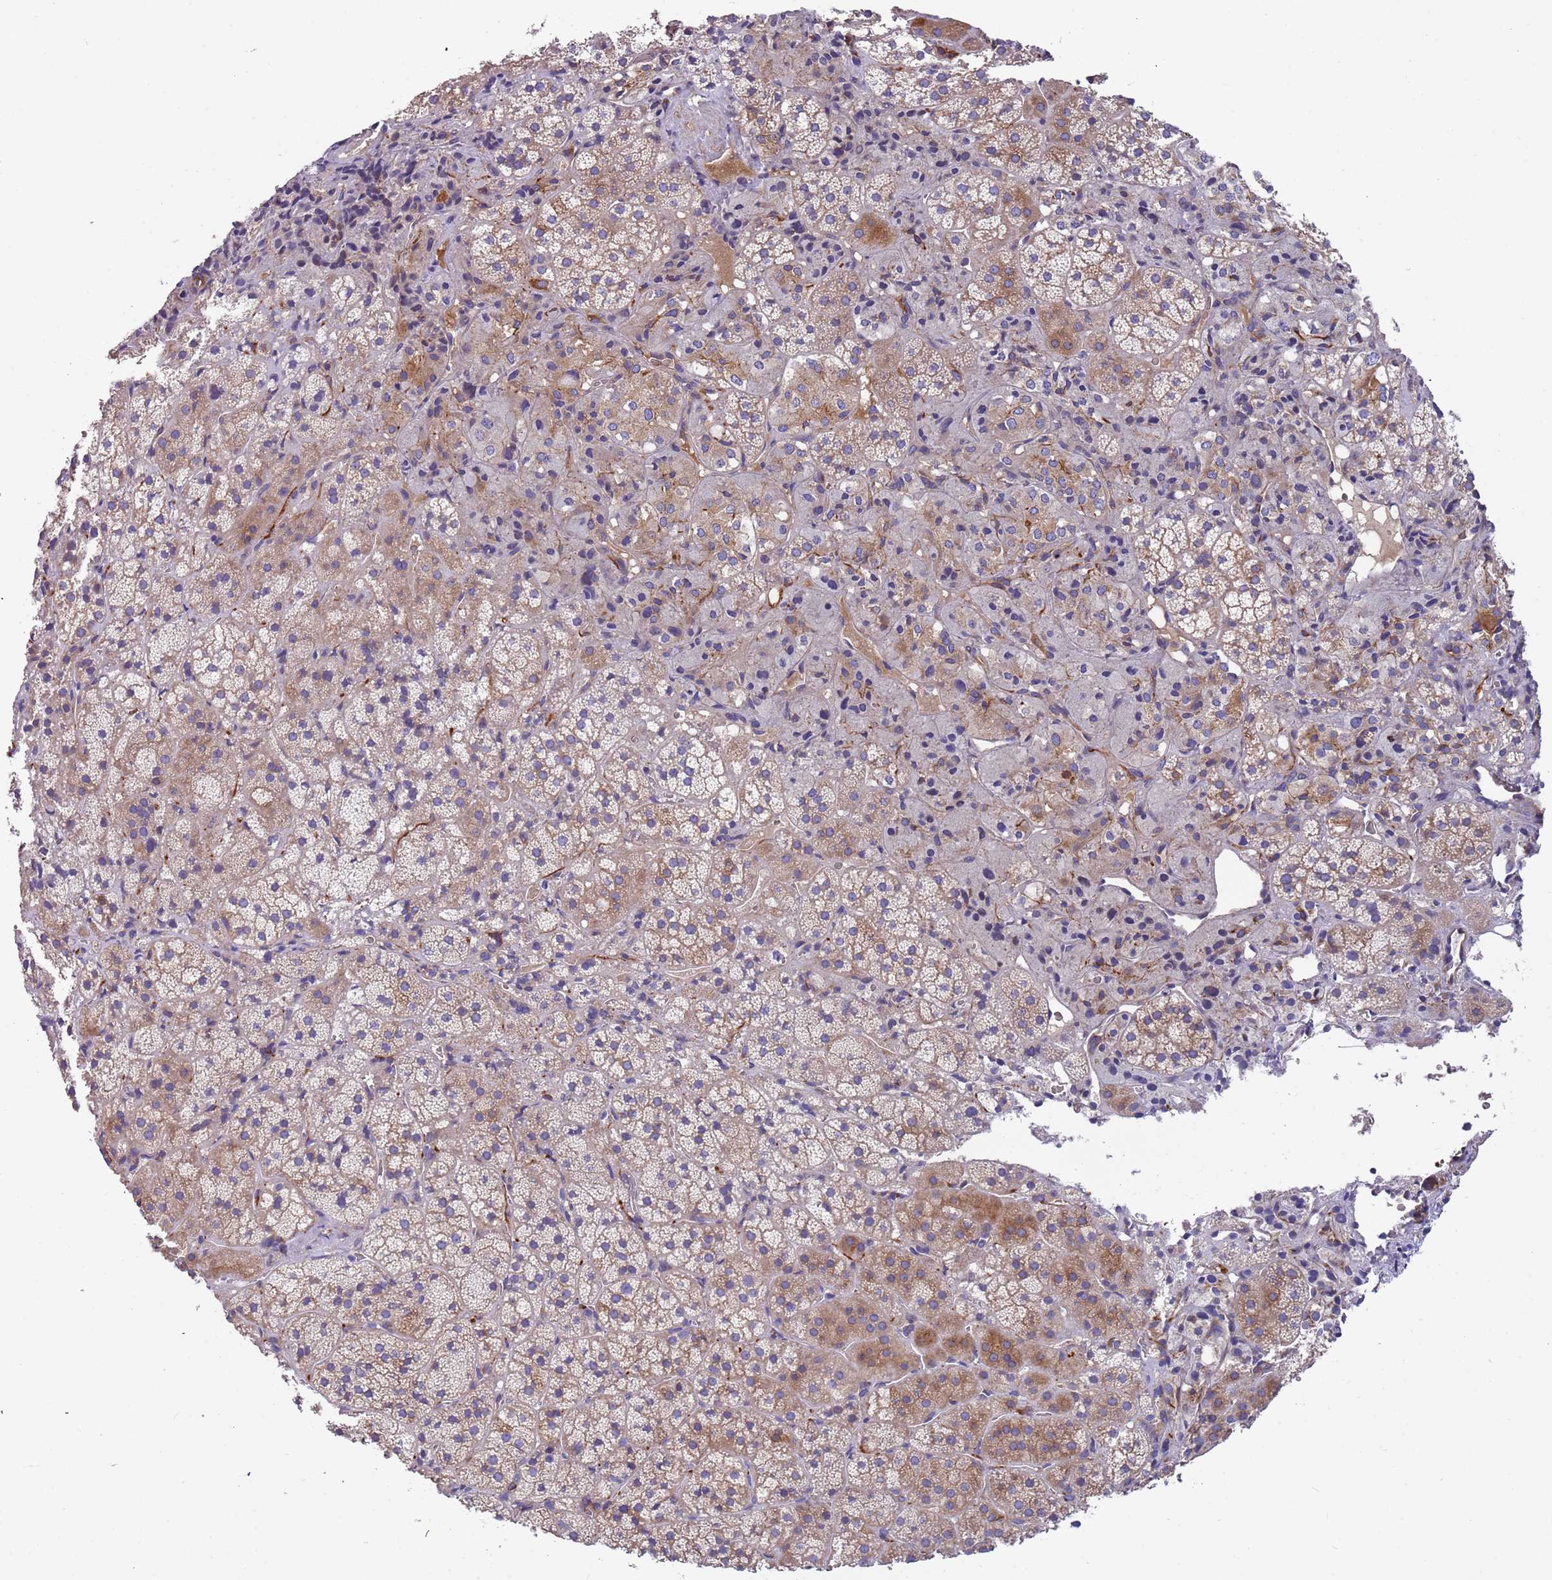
{"staining": {"intensity": "moderate", "quantity": "<25%", "location": "cytoplasmic/membranous"}, "tissue": "adrenal gland", "cell_type": "Glandular cells", "image_type": "normal", "snomed": [{"axis": "morphology", "description": "Normal tissue, NOS"}, {"axis": "topography", "description": "Adrenal gland"}], "caption": "DAB (3,3'-diaminobenzidine) immunohistochemical staining of unremarkable human adrenal gland exhibits moderate cytoplasmic/membranous protein positivity in approximately <25% of glandular cells.", "gene": "LAMB4", "patient": {"sex": "female", "age": 44}}